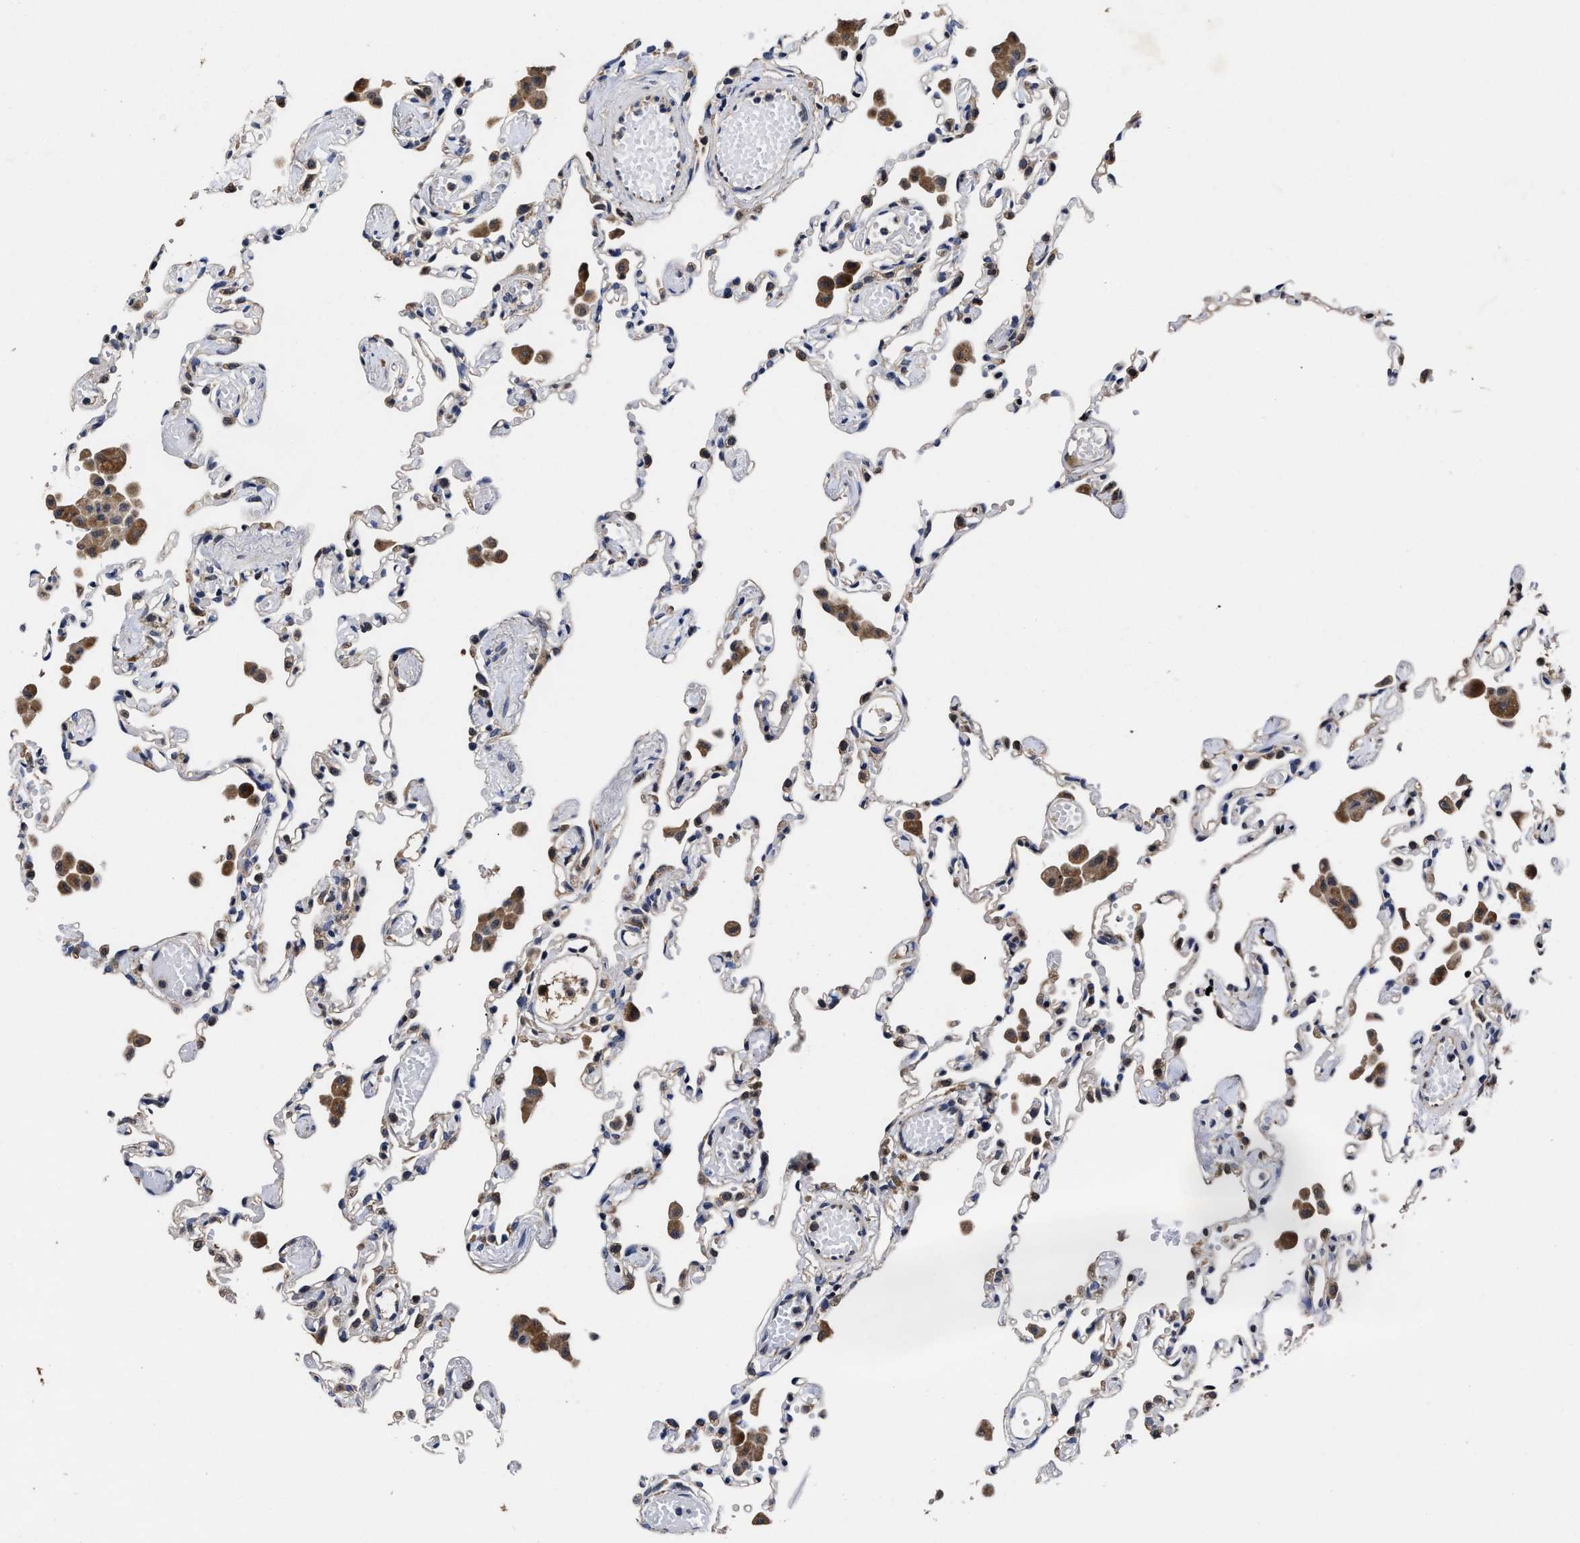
{"staining": {"intensity": "moderate", "quantity": "<25%", "location": "cytoplasmic/membranous,nuclear"}, "tissue": "lung", "cell_type": "Alveolar cells", "image_type": "normal", "snomed": [{"axis": "morphology", "description": "Normal tissue, NOS"}, {"axis": "topography", "description": "Bronchus"}, {"axis": "topography", "description": "Lung"}], "caption": "Immunohistochemistry (IHC) photomicrograph of normal lung stained for a protein (brown), which shows low levels of moderate cytoplasmic/membranous,nuclear expression in approximately <25% of alveolar cells.", "gene": "SOCS5", "patient": {"sex": "female", "age": 49}}